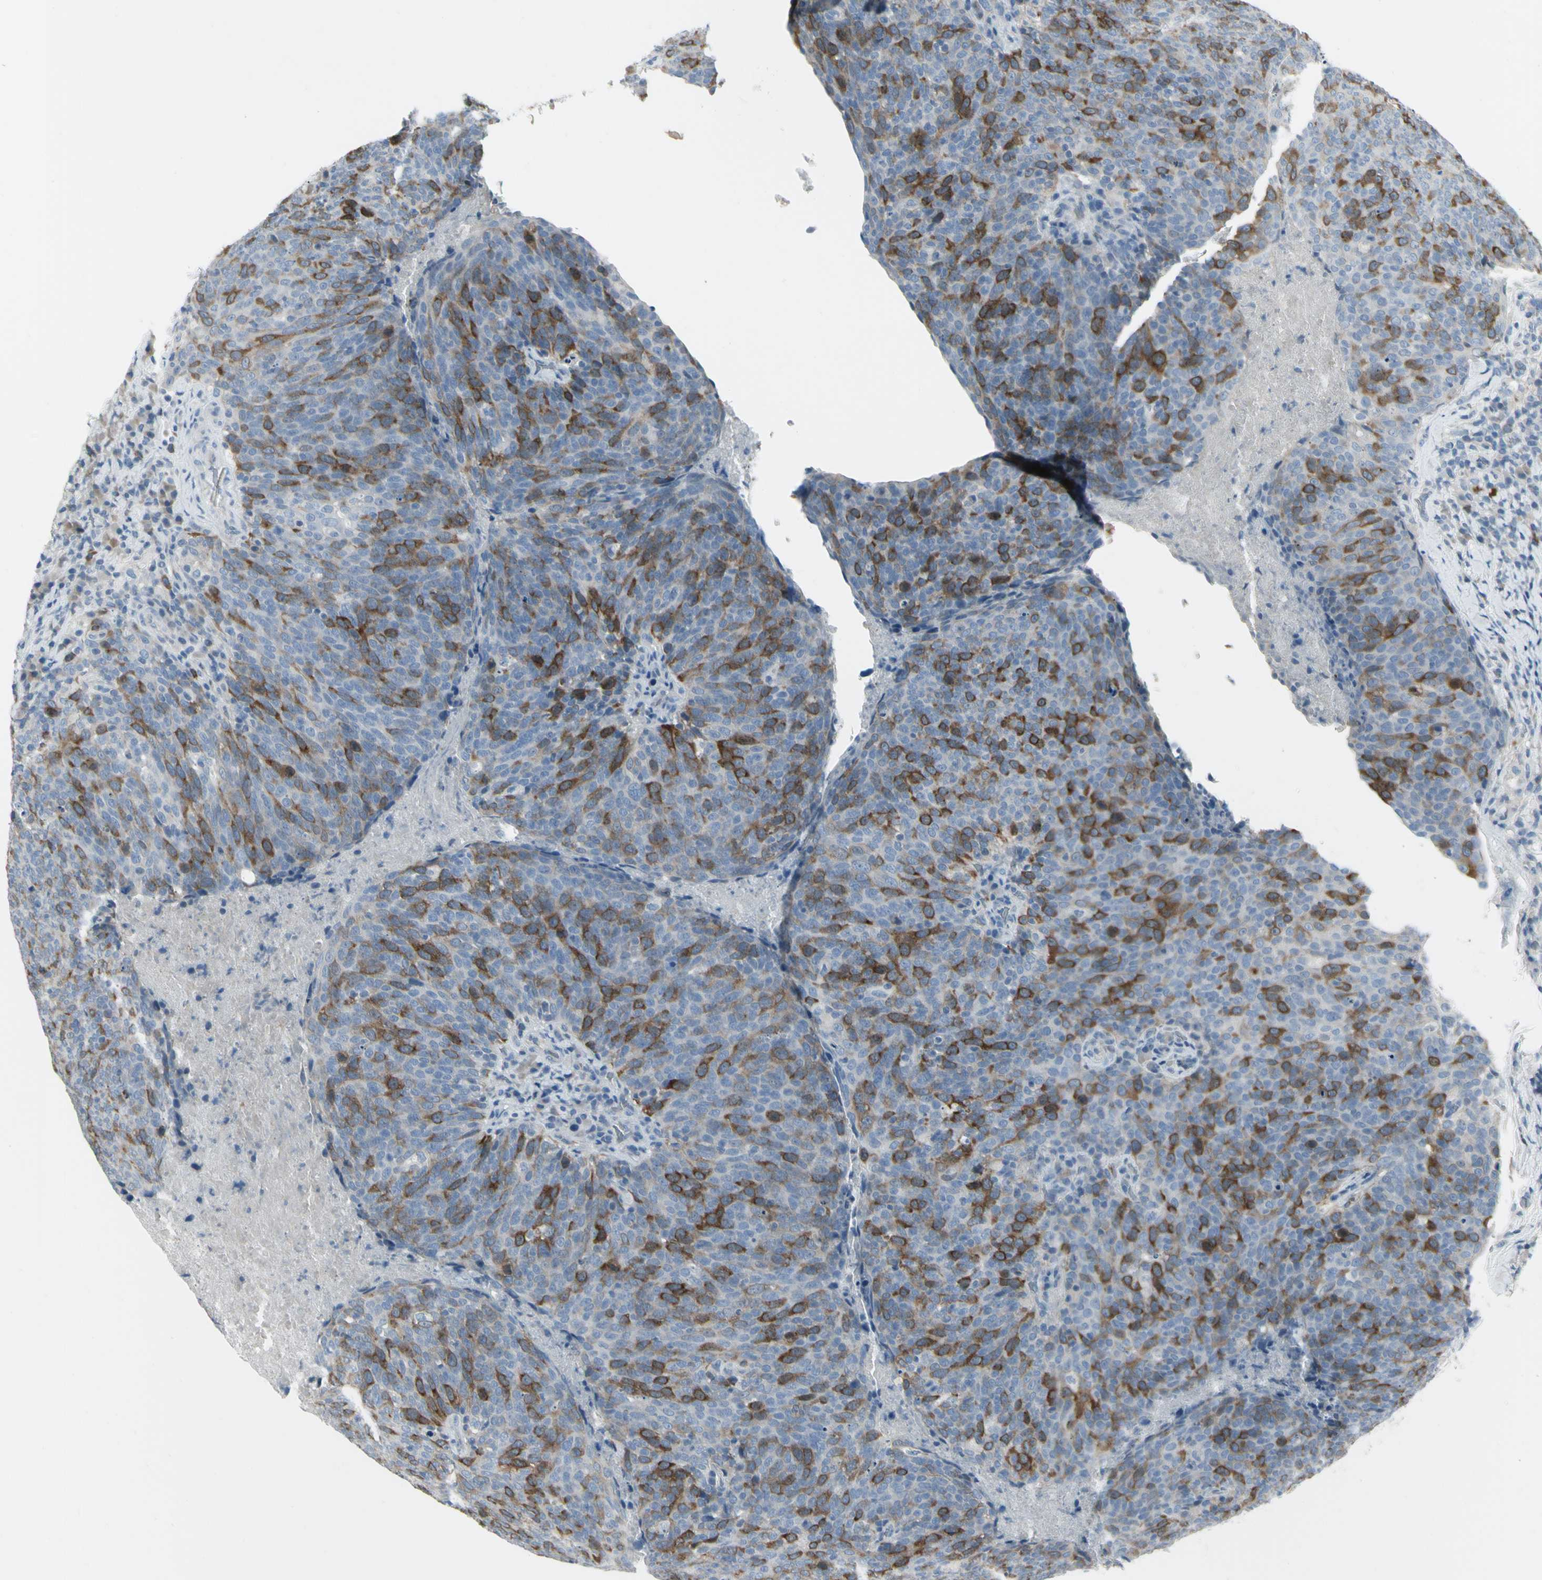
{"staining": {"intensity": "strong", "quantity": "25%-75%", "location": "cytoplasmic/membranous"}, "tissue": "head and neck cancer", "cell_type": "Tumor cells", "image_type": "cancer", "snomed": [{"axis": "morphology", "description": "Squamous cell carcinoma, NOS"}, {"axis": "morphology", "description": "Squamous cell carcinoma, metastatic, NOS"}, {"axis": "topography", "description": "Lymph node"}, {"axis": "topography", "description": "Head-Neck"}], "caption": "This histopathology image demonstrates immunohistochemistry (IHC) staining of head and neck cancer (squamous cell carcinoma), with high strong cytoplasmic/membranous staining in about 25%-75% of tumor cells.", "gene": "CCNB2", "patient": {"sex": "male", "age": 62}}